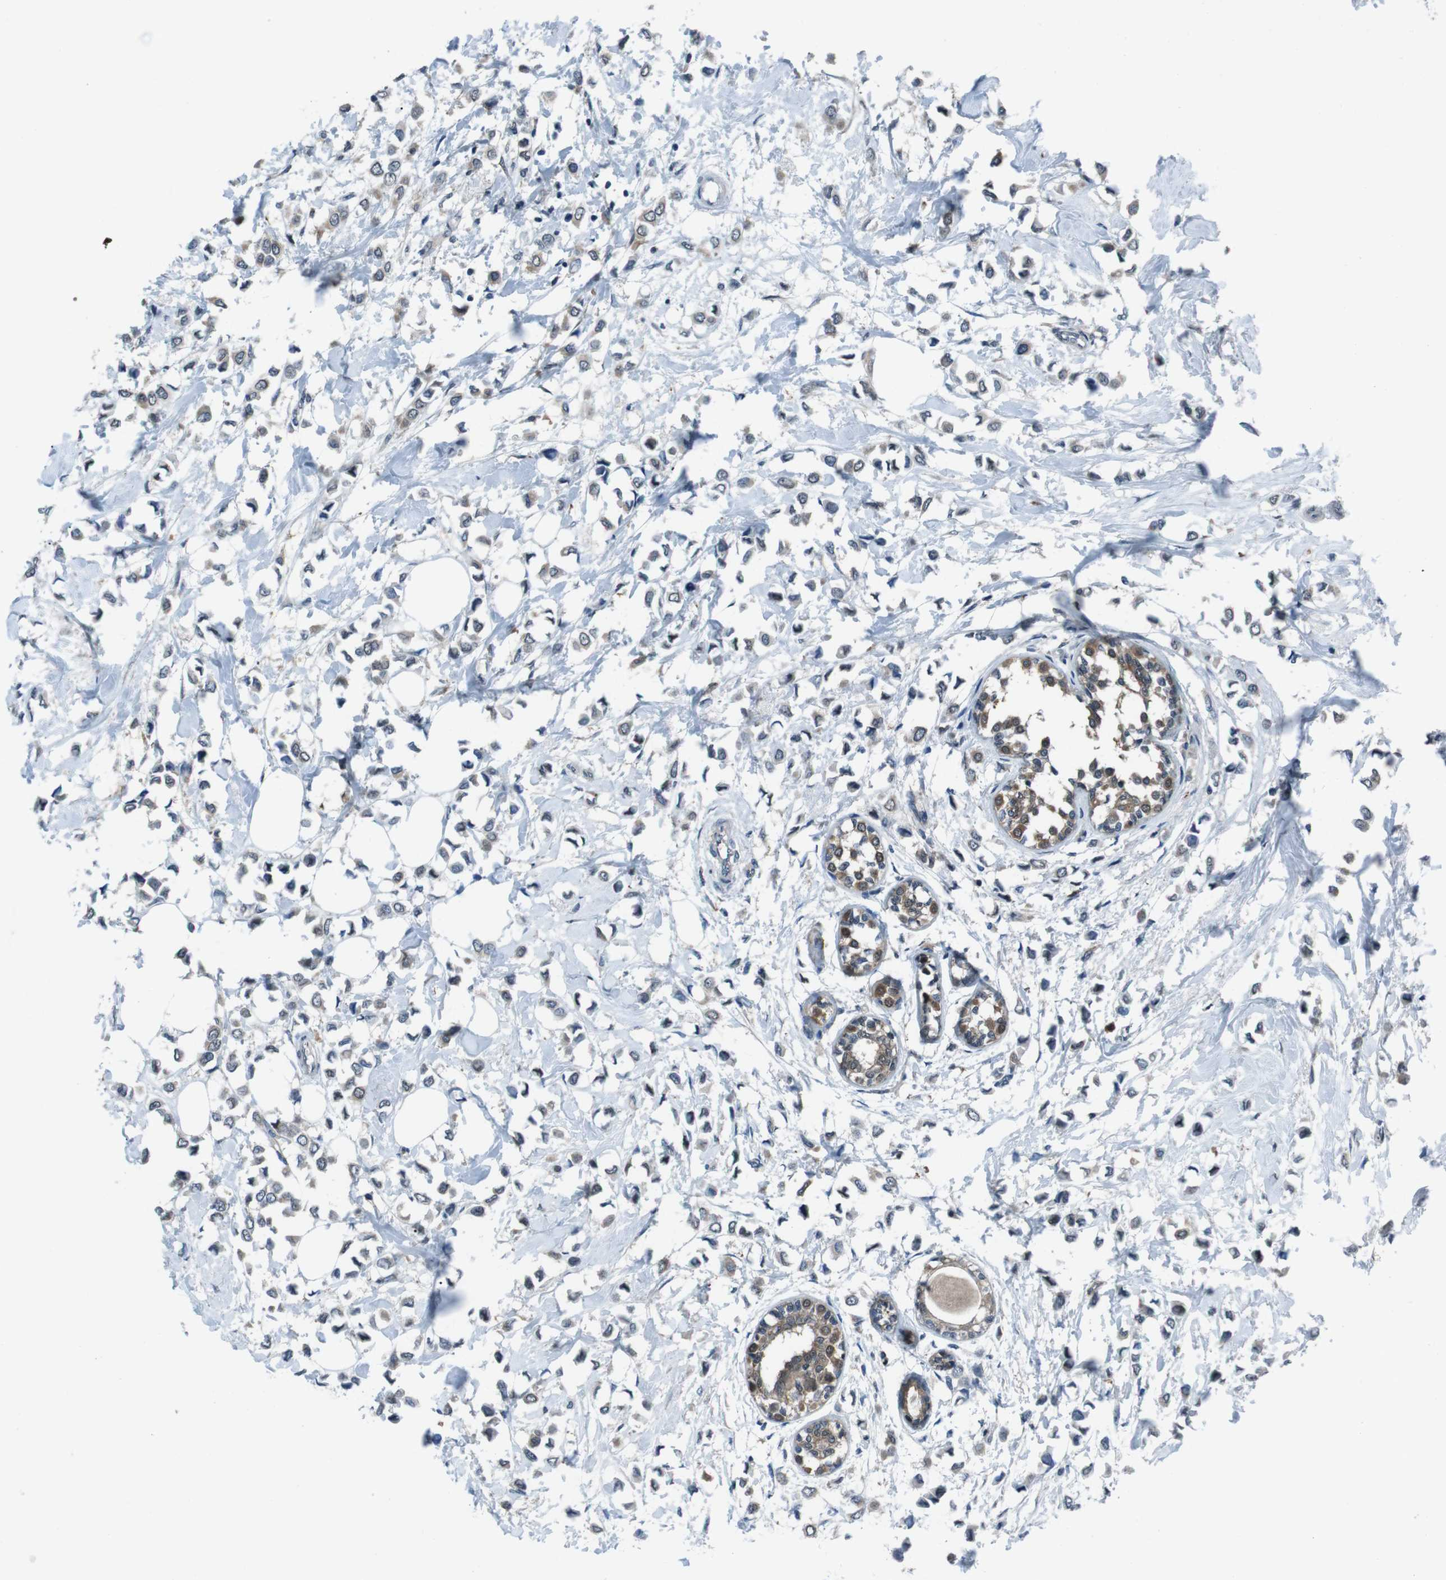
{"staining": {"intensity": "weak", "quantity": "<25%", "location": "cytoplasmic/membranous"}, "tissue": "breast cancer", "cell_type": "Tumor cells", "image_type": "cancer", "snomed": [{"axis": "morphology", "description": "Lobular carcinoma"}, {"axis": "topography", "description": "Breast"}], "caption": "An image of breast lobular carcinoma stained for a protein reveals no brown staining in tumor cells.", "gene": "LRP5", "patient": {"sex": "female", "age": 51}}